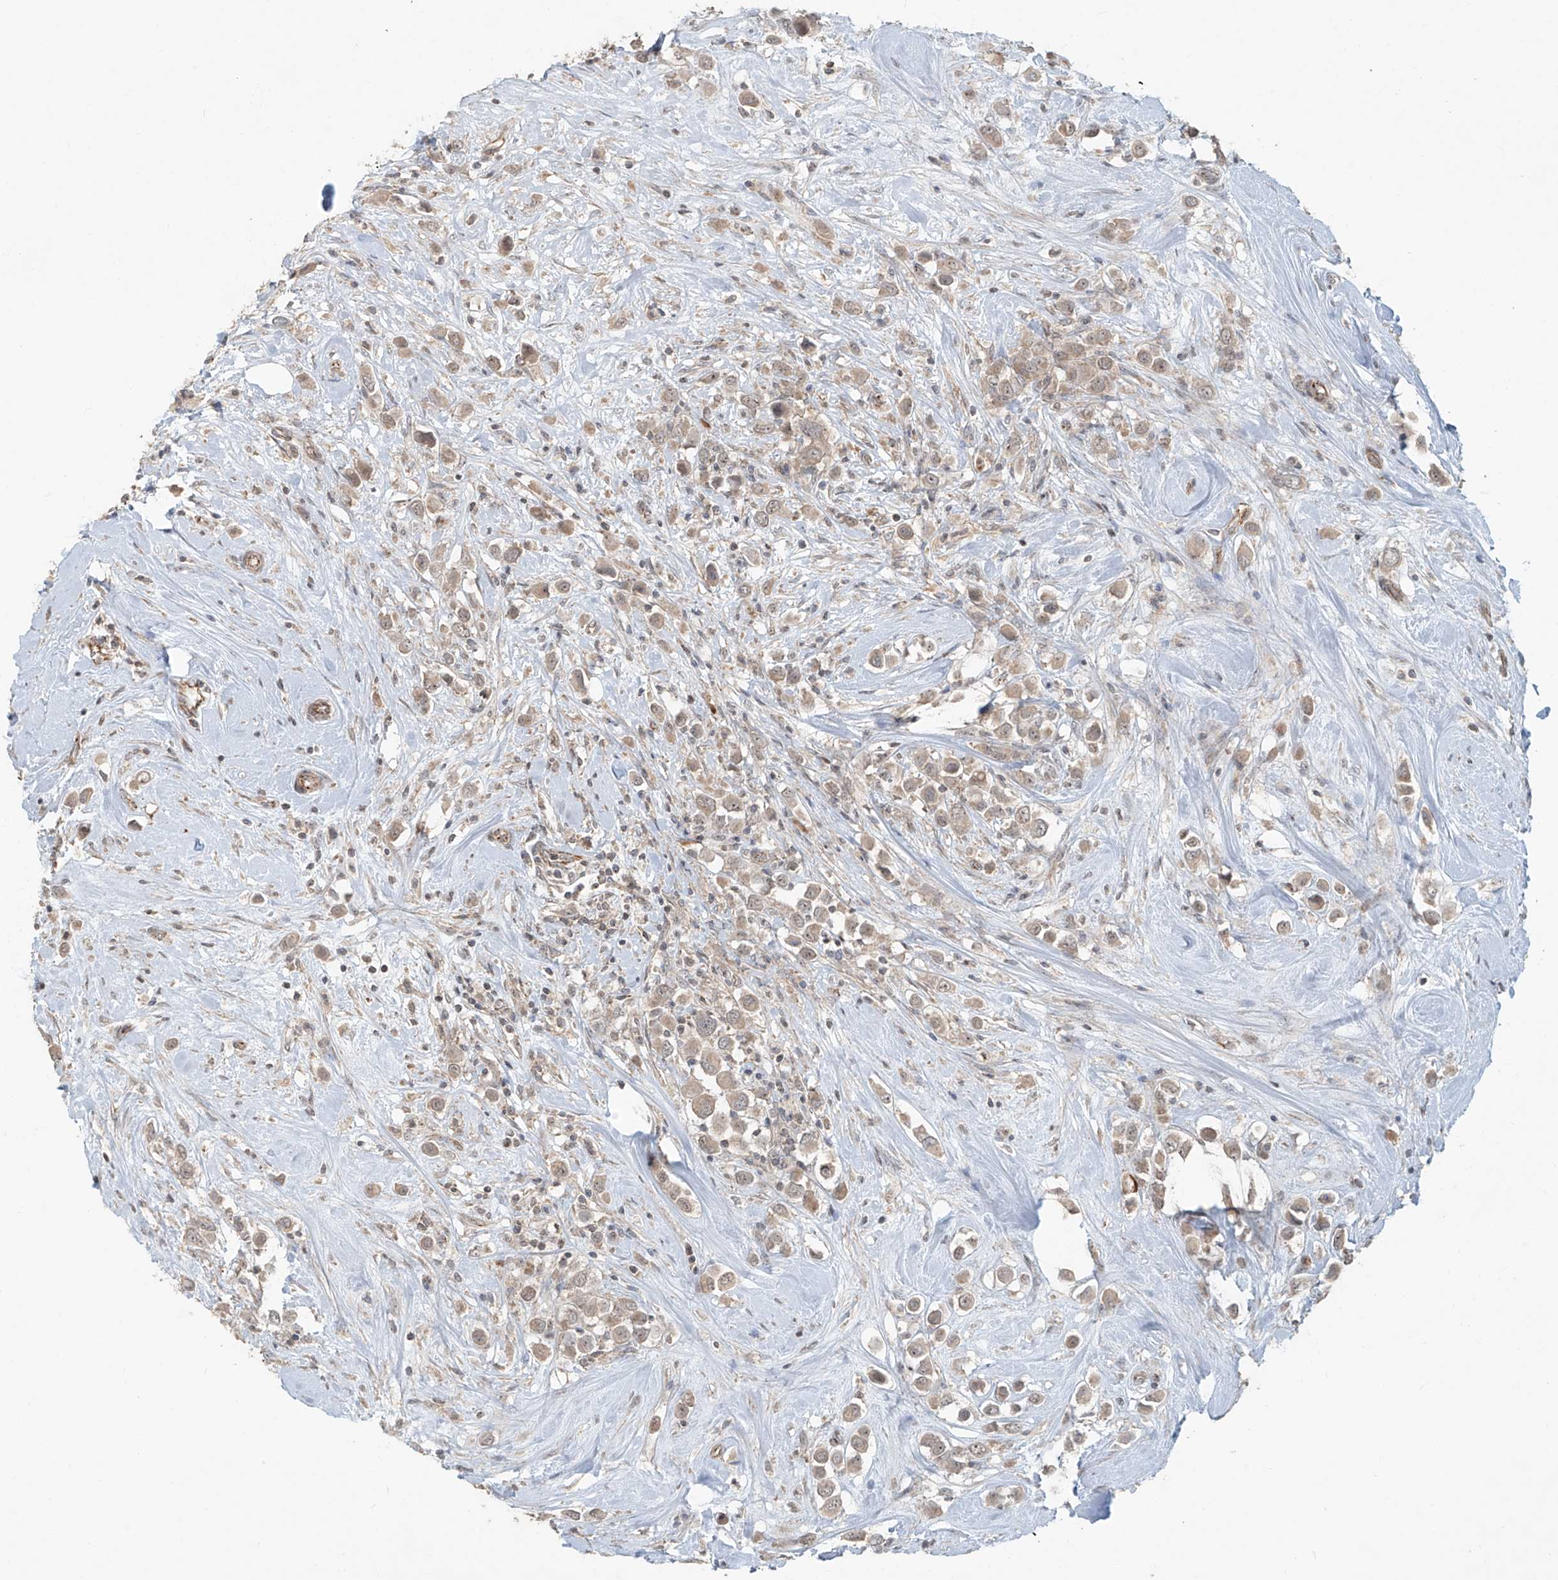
{"staining": {"intensity": "weak", "quantity": ">75%", "location": "cytoplasmic/membranous"}, "tissue": "breast cancer", "cell_type": "Tumor cells", "image_type": "cancer", "snomed": [{"axis": "morphology", "description": "Duct carcinoma"}, {"axis": "topography", "description": "Breast"}], "caption": "There is low levels of weak cytoplasmic/membranous staining in tumor cells of invasive ductal carcinoma (breast), as demonstrated by immunohistochemical staining (brown color).", "gene": "ZNF16", "patient": {"sex": "female", "age": 61}}